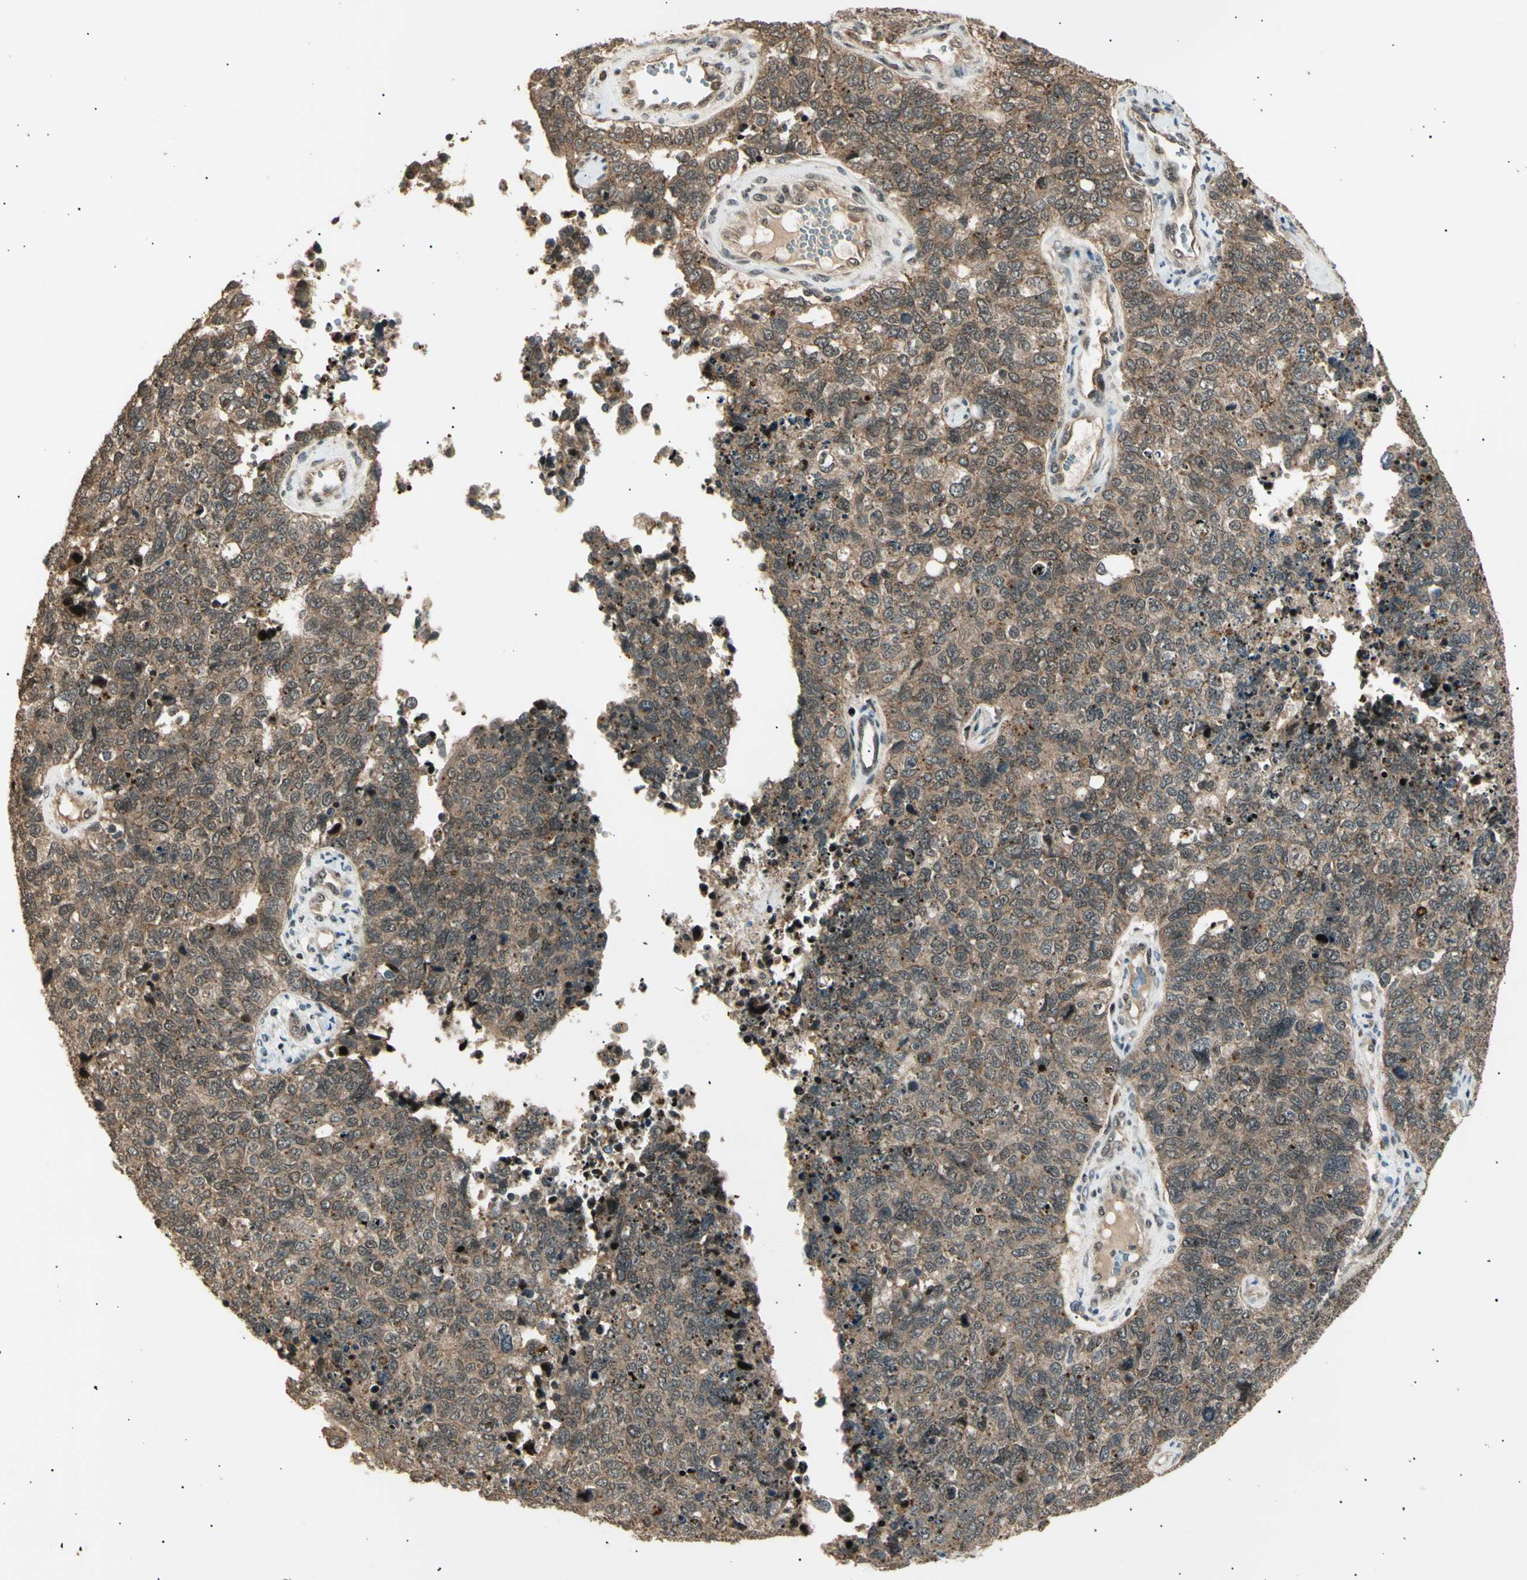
{"staining": {"intensity": "weak", "quantity": ">75%", "location": "cytoplasmic/membranous,nuclear"}, "tissue": "cervical cancer", "cell_type": "Tumor cells", "image_type": "cancer", "snomed": [{"axis": "morphology", "description": "Squamous cell carcinoma, NOS"}, {"axis": "topography", "description": "Cervix"}], "caption": "A histopathology image of human cervical squamous cell carcinoma stained for a protein exhibits weak cytoplasmic/membranous and nuclear brown staining in tumor cells. The protein of interest is shown in brown color, while the nuclei are stained blue.", "gene": "NUAK2", "patient": {"sex": "female", "age": 63}}